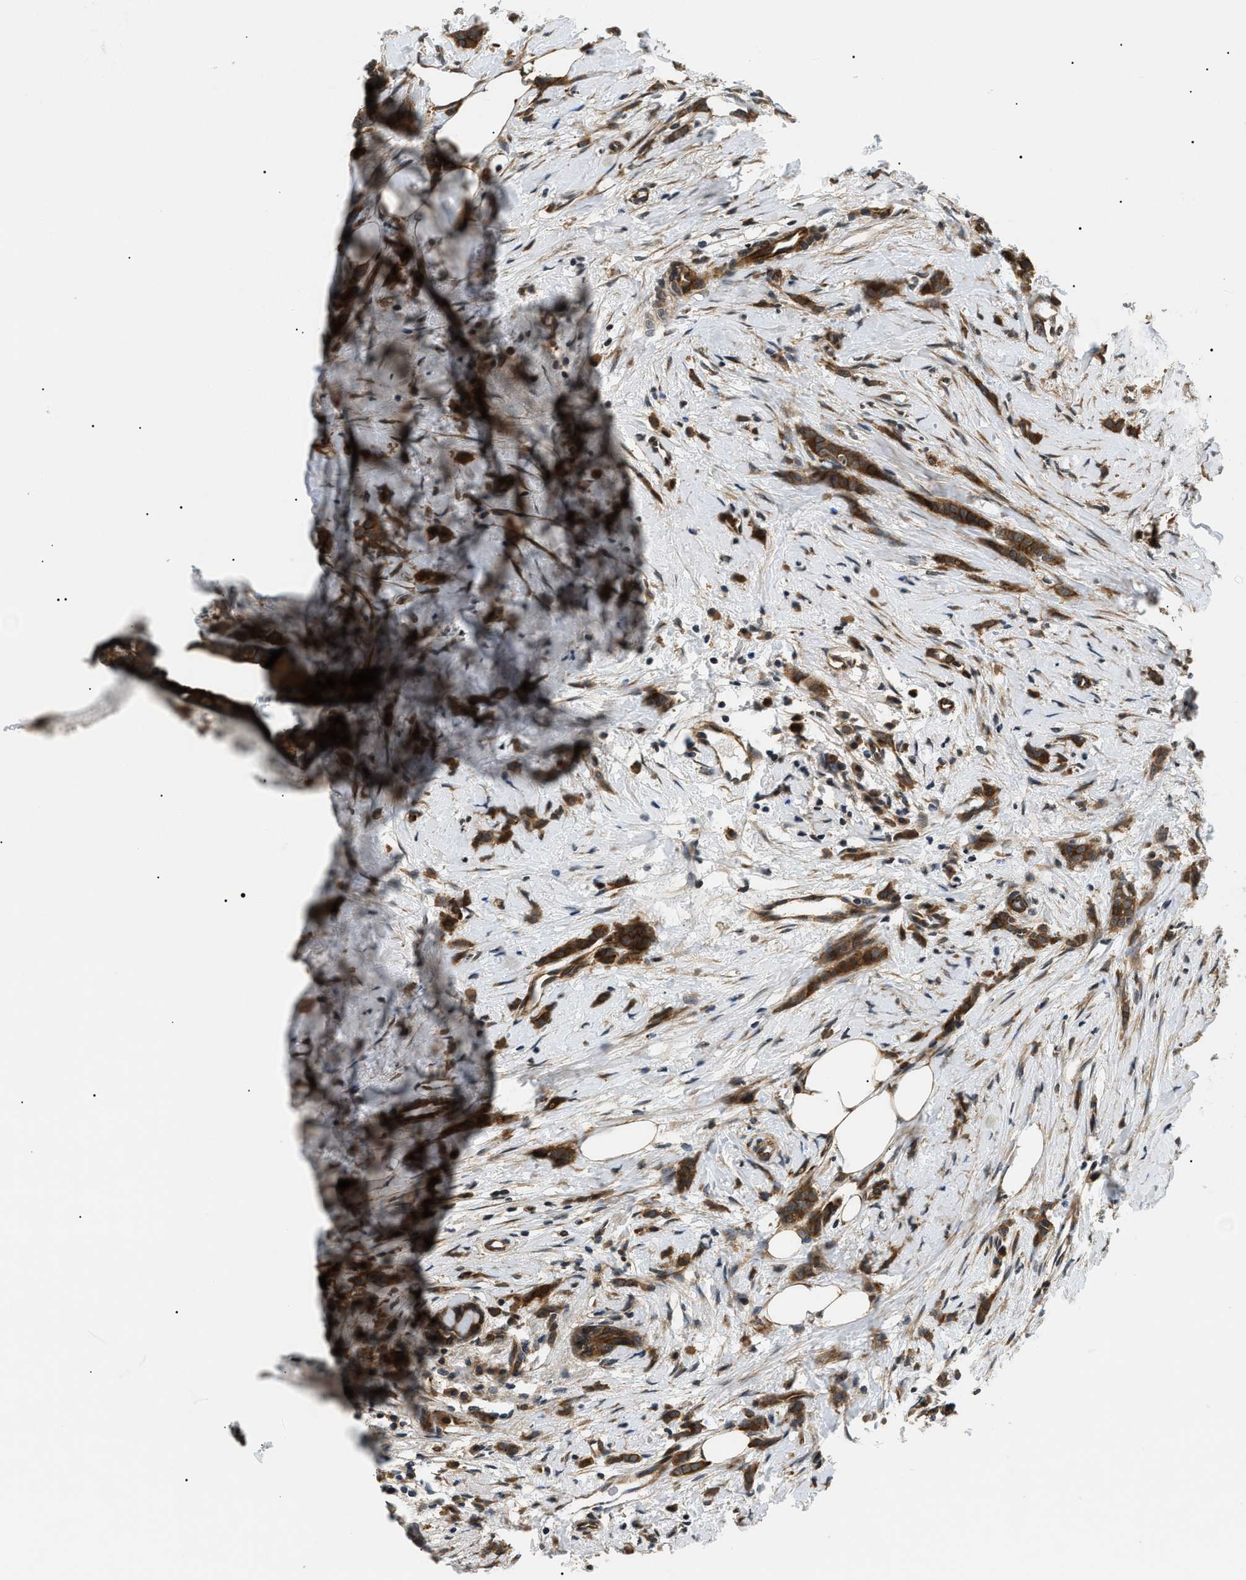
{"staining": {"intensity": "strong", "quantity": ">75%", "location": "cytoplasmic/membranous"}, "tissue": "breast cancer", "cell_type": "Tumor cells", "image_type": "cancer", "snomed": [{"axis": "morphology", "description": "Lobular carcinoma, in situ"}, {"axis": "morphology", "description": "Lobular carcinoma"}, {"axis": "topography", "description": "Breast"}], "caption": "Breast lobular carcinoma tissue shows strong cytoplasmic/membranous expression in about >75% of tumor cells, visualized by immunohistochemistry.", "gene": "ATP6AP1", "patient": {"sex": "female", "age": 41}}